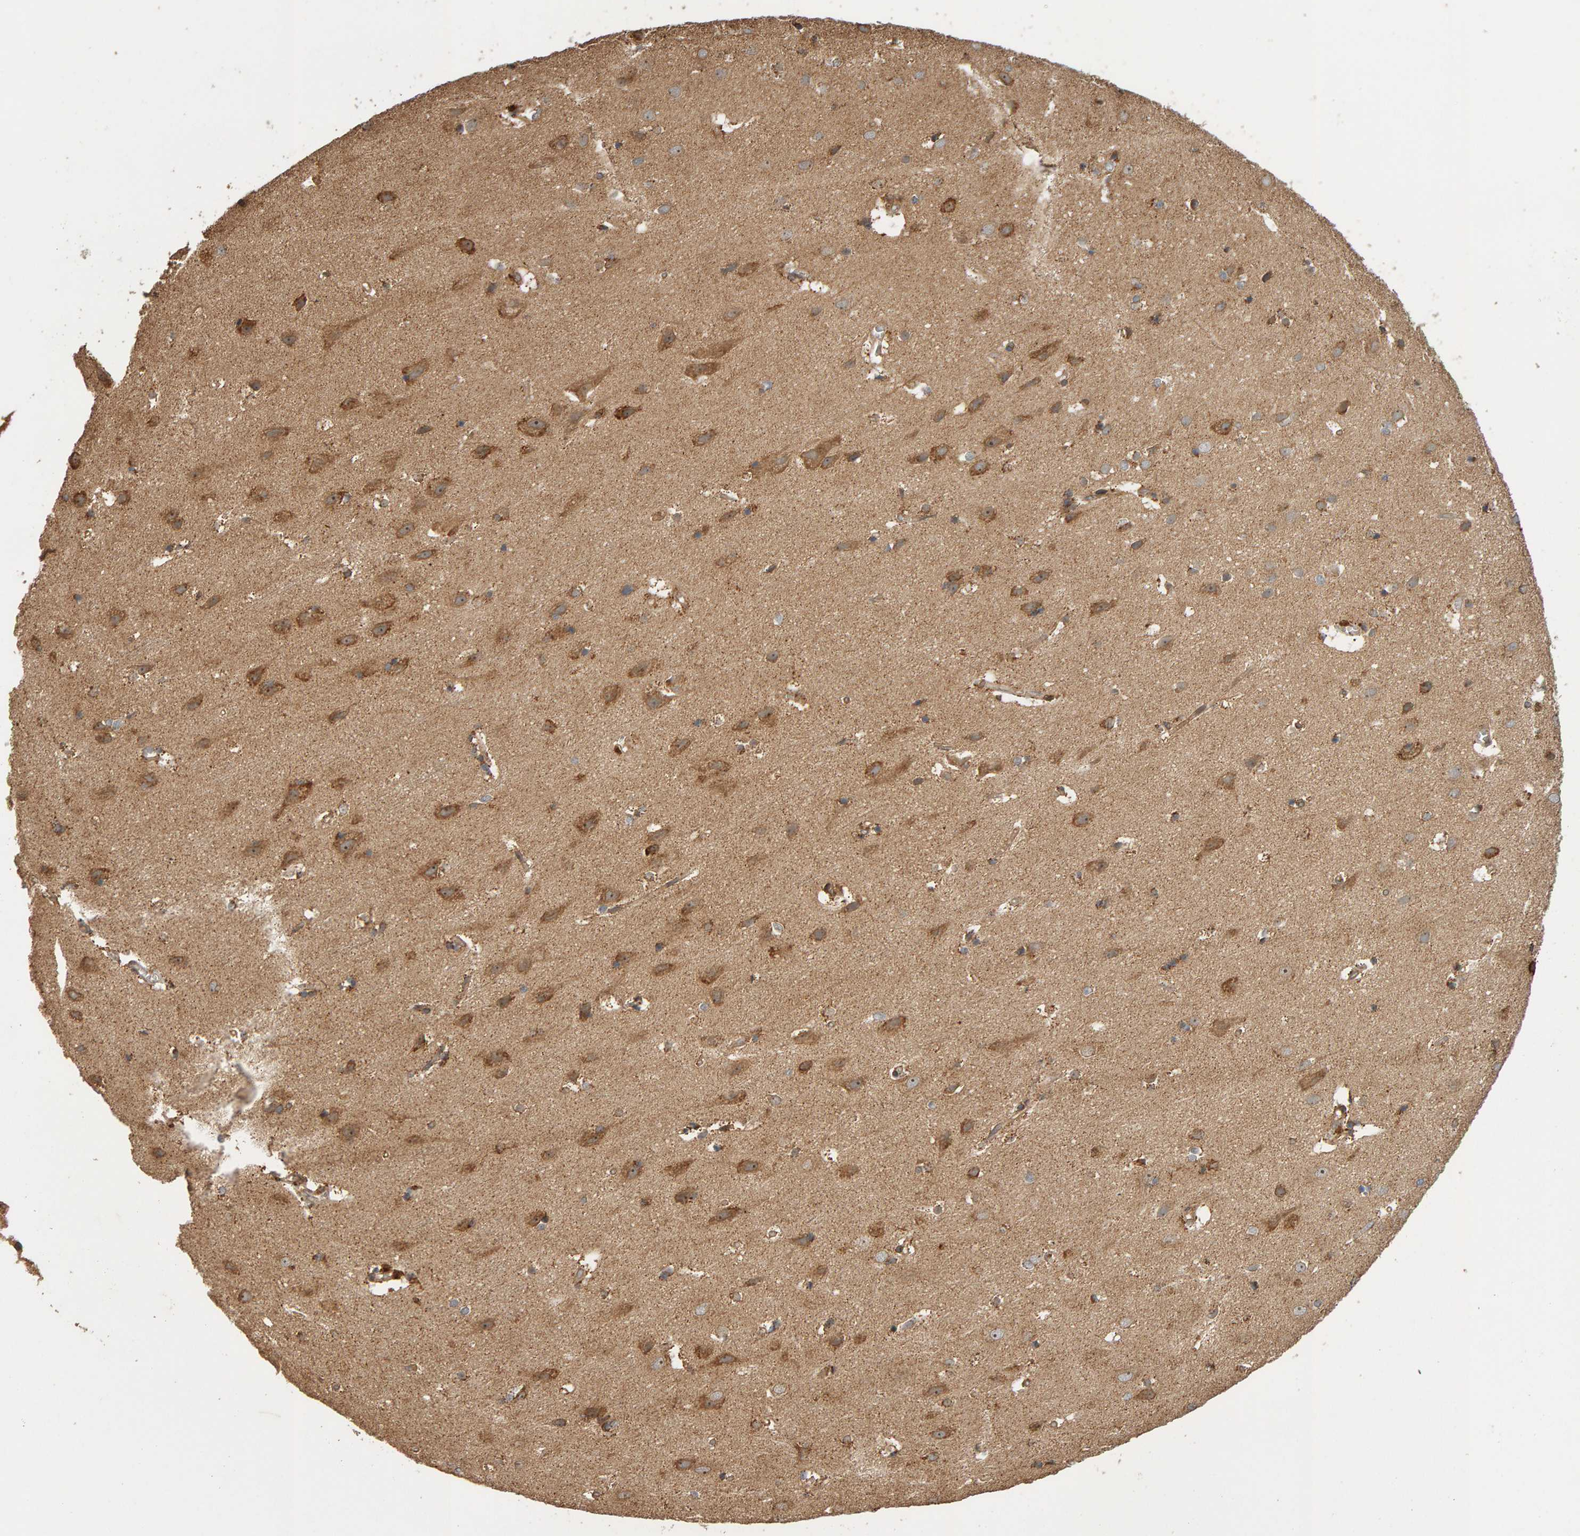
{"staining": {"intensity": "moderate", "quantity": ">75%", "location": "cytoplasmic/membranous"}, "tissue": "cerebral cortex", "cell_type": "Endothelial cells", "image_type": "normal", "snomed": [{"axis": "morphology", "description": "Normal tissue, NOS"}, {"axis": "topography", "description": "Cerebral cortex"}], "caption": "Moderate cytoplasmic/membranous expression for a protein is appreciated in approximately >75% of endothelial cells of benign cerebral cortex using IHC.", "gene": "ZFAND1", "patient": {"sex": "male", "age": 54}}